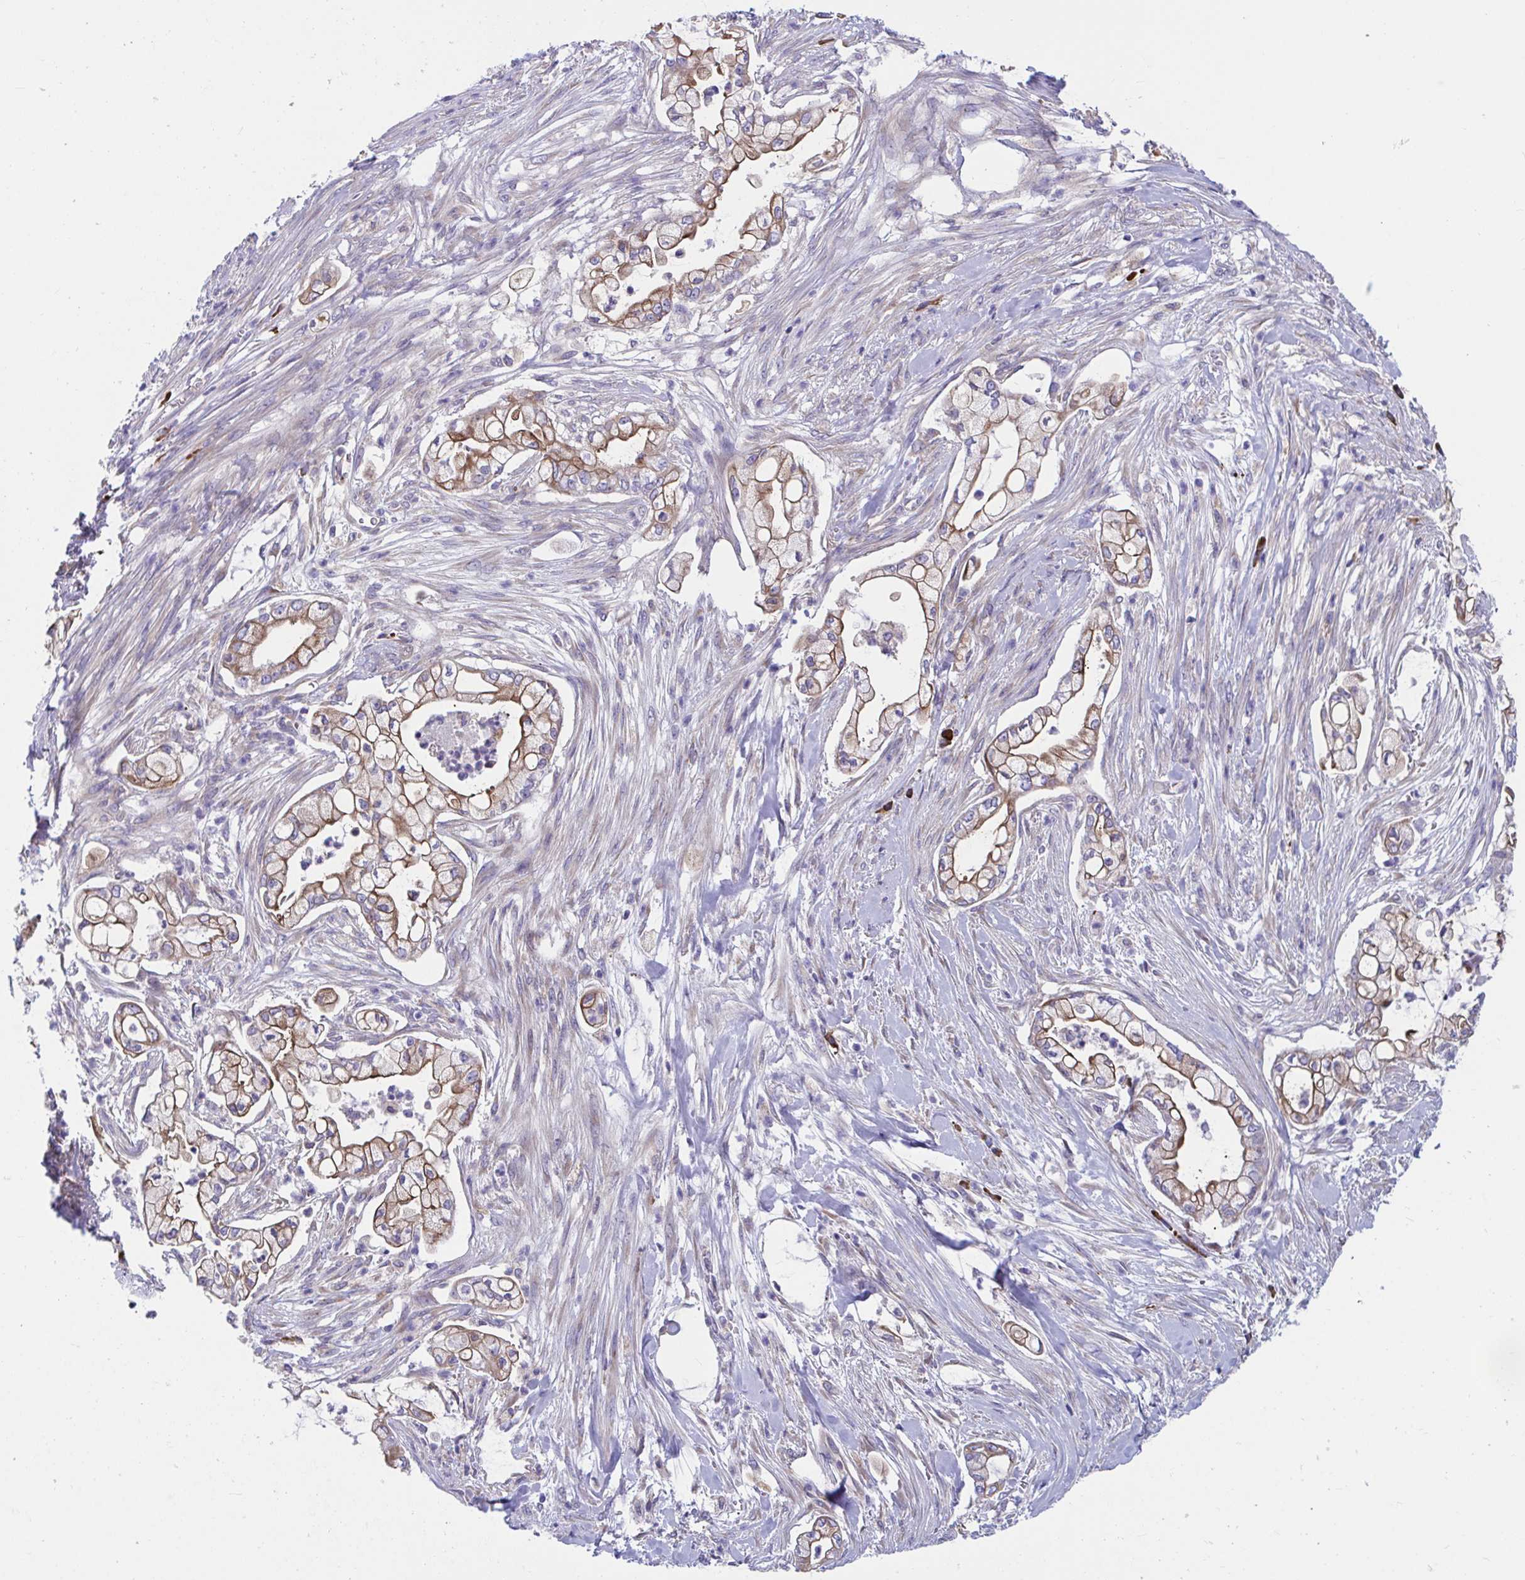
{"staining": {"intensity": "moderate", "quantity": ">75%", "location": "cytoplasmic/membranous"}, "tissue": "pancreatic cancer", "cell_type": "Tumor cells", "image_type": "cancer", "snomed": [{"axis": "morphology", "description": "Adenocarcinoma, NOS"}, {"axis": "topography", "description": "Pancreas"}], "caption": "Immunohistochemistry (IHC) of human pancreatic cancer (adenocarcinoma) demonstrates medium levels of moderate cytoplasmic/membranous staining in approximately >75% of tumor cells.", "gene": "WBP1", "patient": {"sex": "female", "age": 69}}